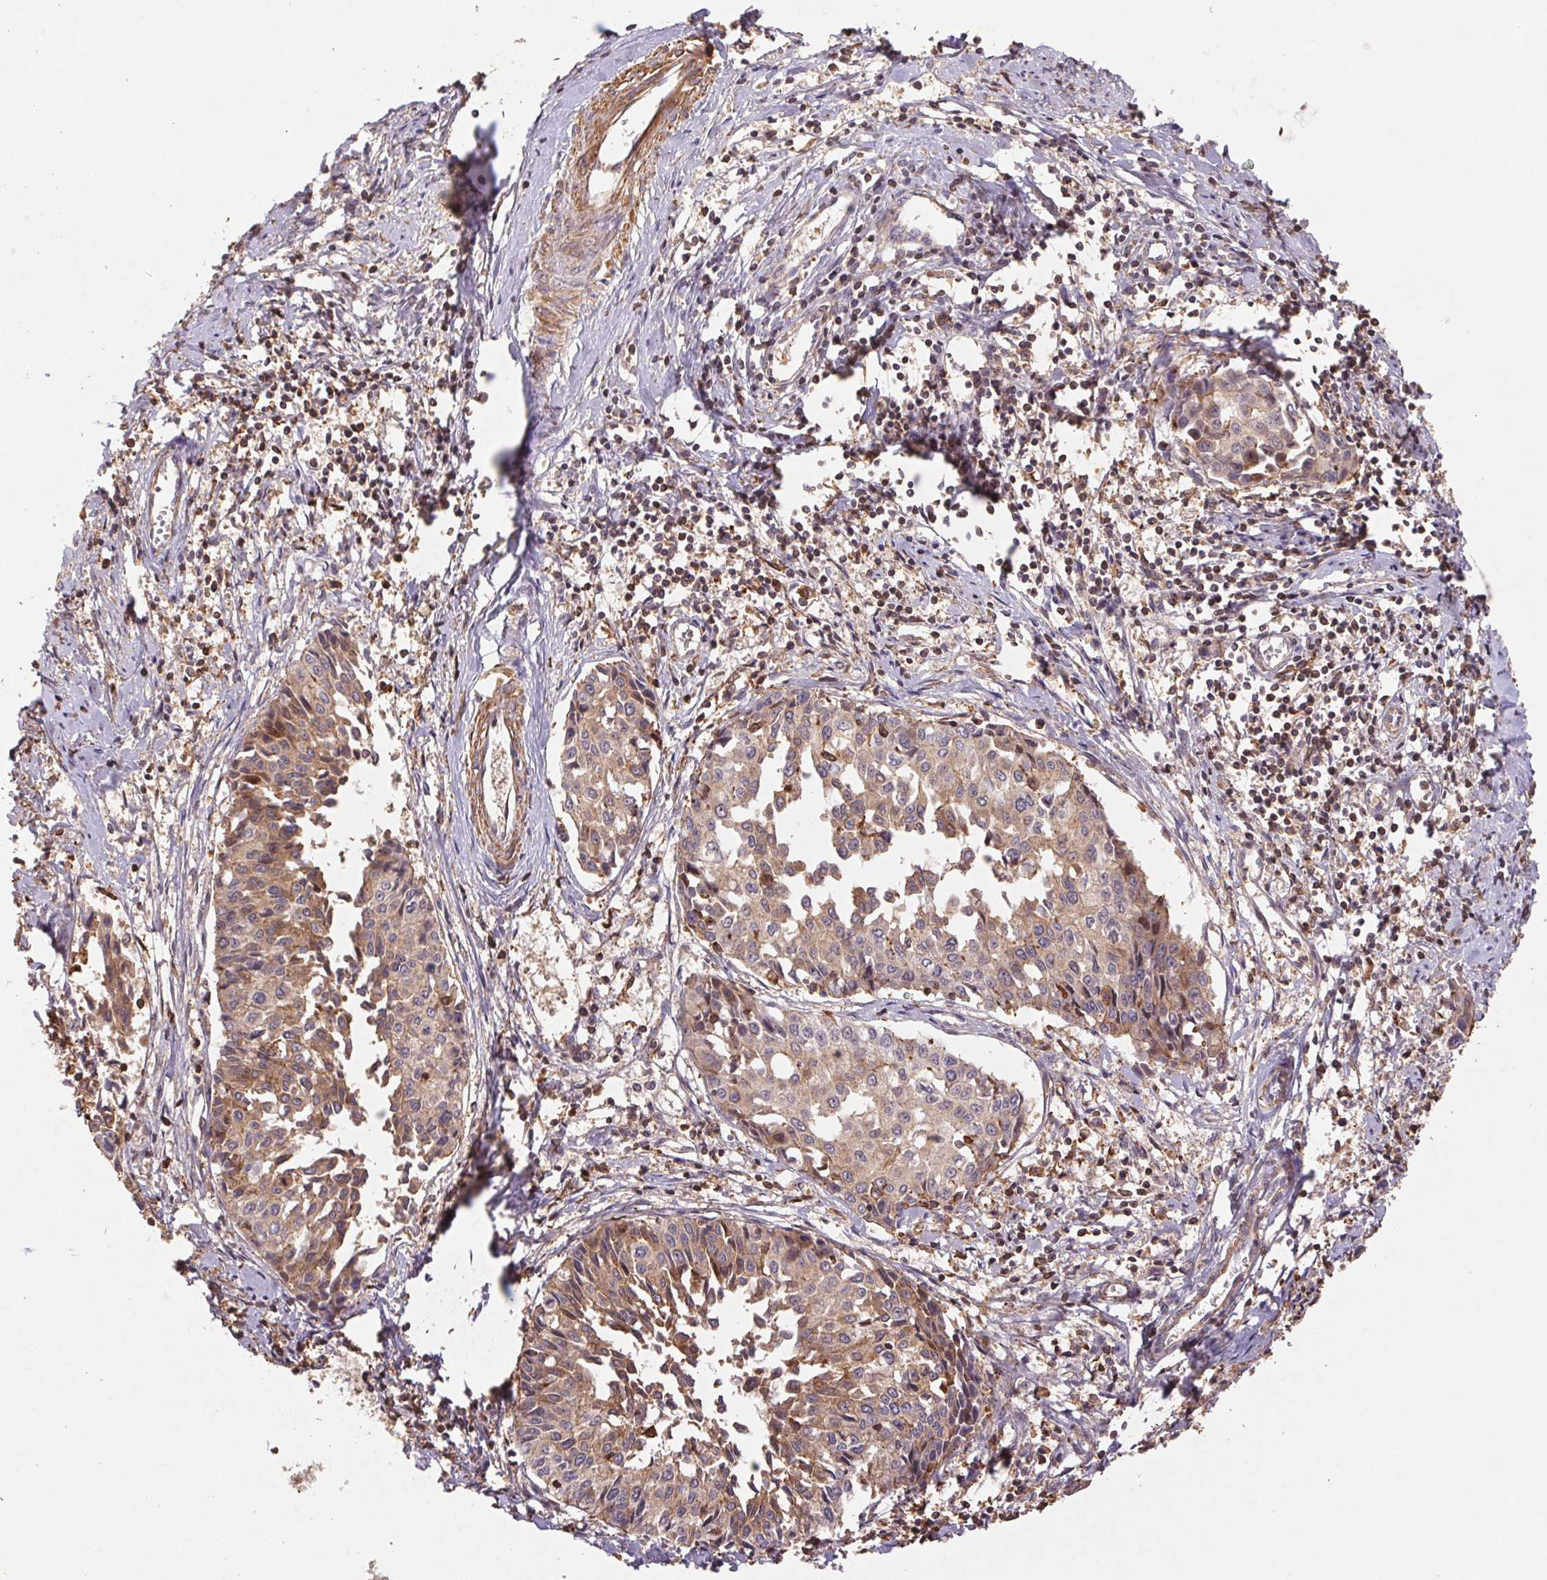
{"staining": {"intensity": "weak", "quantity": "25%-75%", "location": "cytoplasmic/membranous"}, "tissue": "cervical cancer", "cell_type": "Tumor cells", "image_type": "cancer", "snomed": [{"axis": "morphology", "description": "Squamous cell carcinoma, NOS"}, {"axis": "topography", "description": "Cervix"}], "caption": "DAB (3,3'-diaminobenzidine) immunohistochemical staining of cervical cancer displays weak cytoplasmic/membranous protein staining in about 25%-75% of tumor cells.", "gene": "ATG10", "patient": {"sex": "female", "age": 50}}